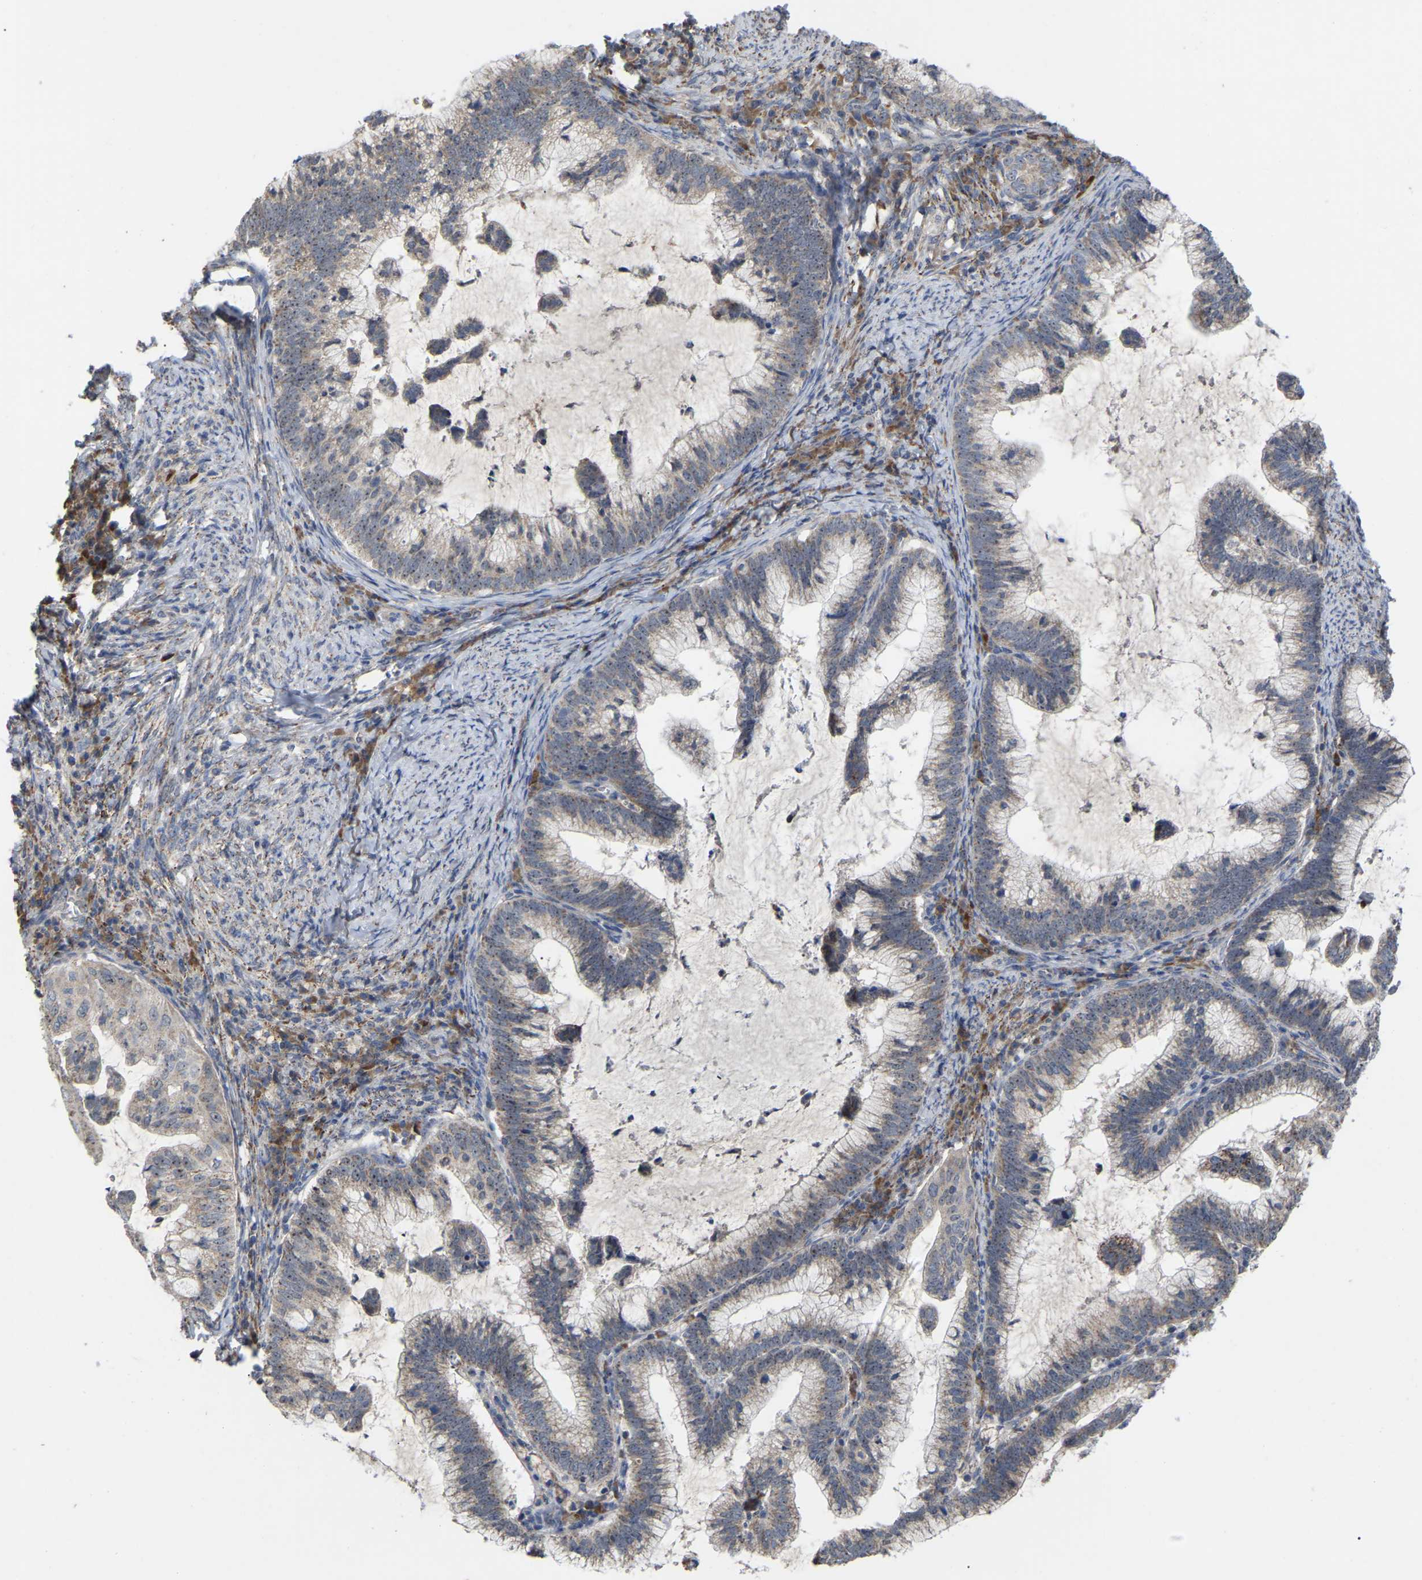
{"staining": {"intensity": "weak", "quantity": ">75%", "location": "cytoplasmic/membranous"}, "tissue": "cervical cancer", "cell_type": "Tumor cells", "image_type": "cancer", "snomed": [{"axis": "morphology", "description": "Adenocarcinoma, NOS"}, {"axis": "topography", "description": "Cervix"}], "caption": "Immunohistochemical staining of cervical cancer displays low levels of weak cytoplasmic/membranous expression in approximately >75% of tumor cells.", "gene": "NOP53", "patient": {"sex": "female", "age": 36}}